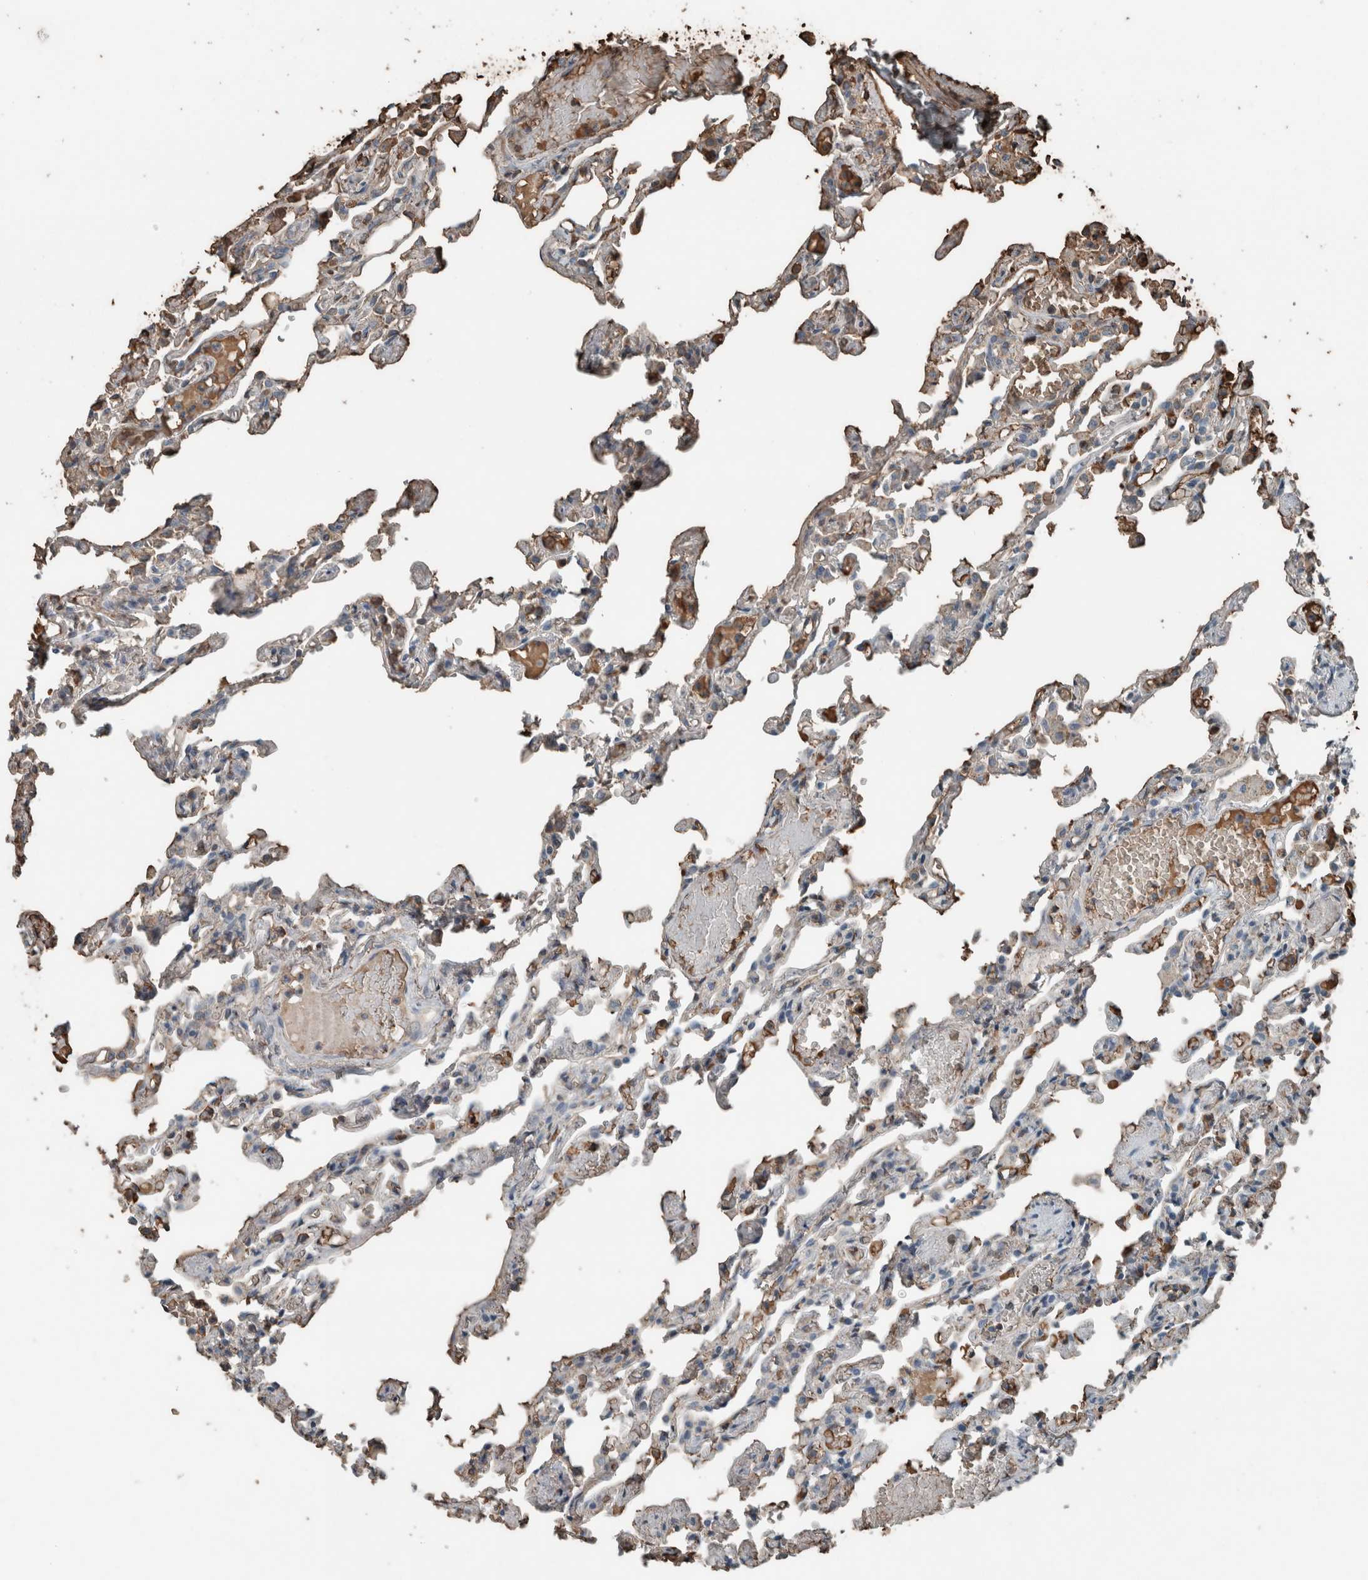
{"staining": {"intensity": "moderate", "quantity": "<25%", "location": "cytoplasmic/membranous"}, "tissue": "lung", "cell_type": "Alveolar cells", "image_type": "normal", "snomed": [{"axis": "morphology", "description": "Normal tissue, NOS"}, {"axis": "topography", "description": "Lung"}], "caption": "Unremarkable lung displays moderate cytoplasmic/membranous expression in approximately <25% of alveolar cells, visualized by immunohistochemistry.", "gene": "USP34", "patient": {"sex": "male", "age": 21}}